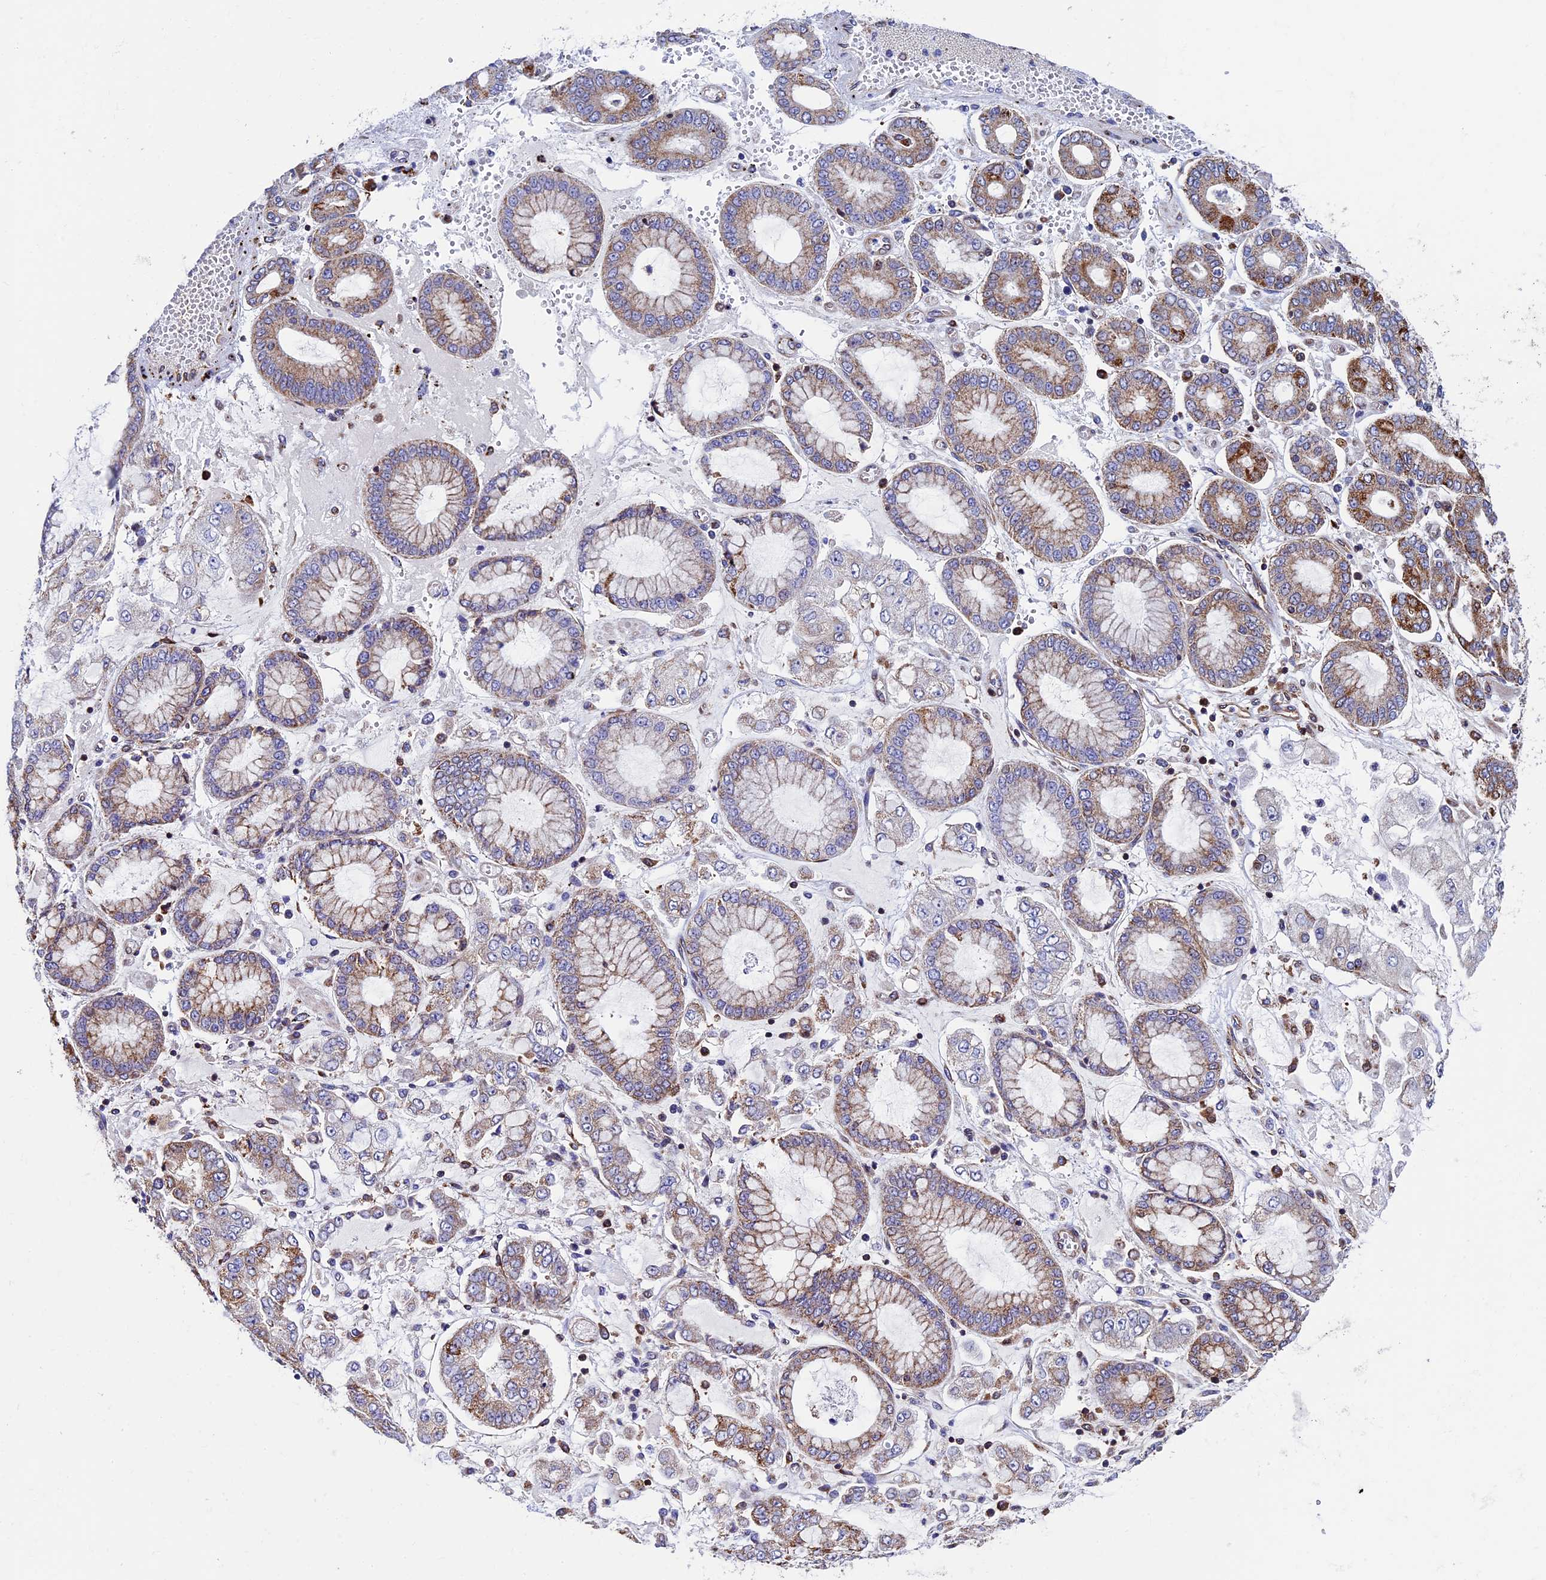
{"staining": {"intensity": "negative", "quantity": "none", "location": "none"}, "tissue": "stomach cancer", "cell_type": "Tumor cells", "image_type": "cancer", "snomed": [{"axis": "morphology", "description": "Adenocarcinoma, NOS"}, {"axis": "topography", "description": "Stomach"}], "caption": "Immunohistochemical staining of stomach cancer (adenocarcinoma) displays no significant positivity in tumor cells.", "gene": "SLC9A5", "patient": {"sex": "male", "age": 76}}